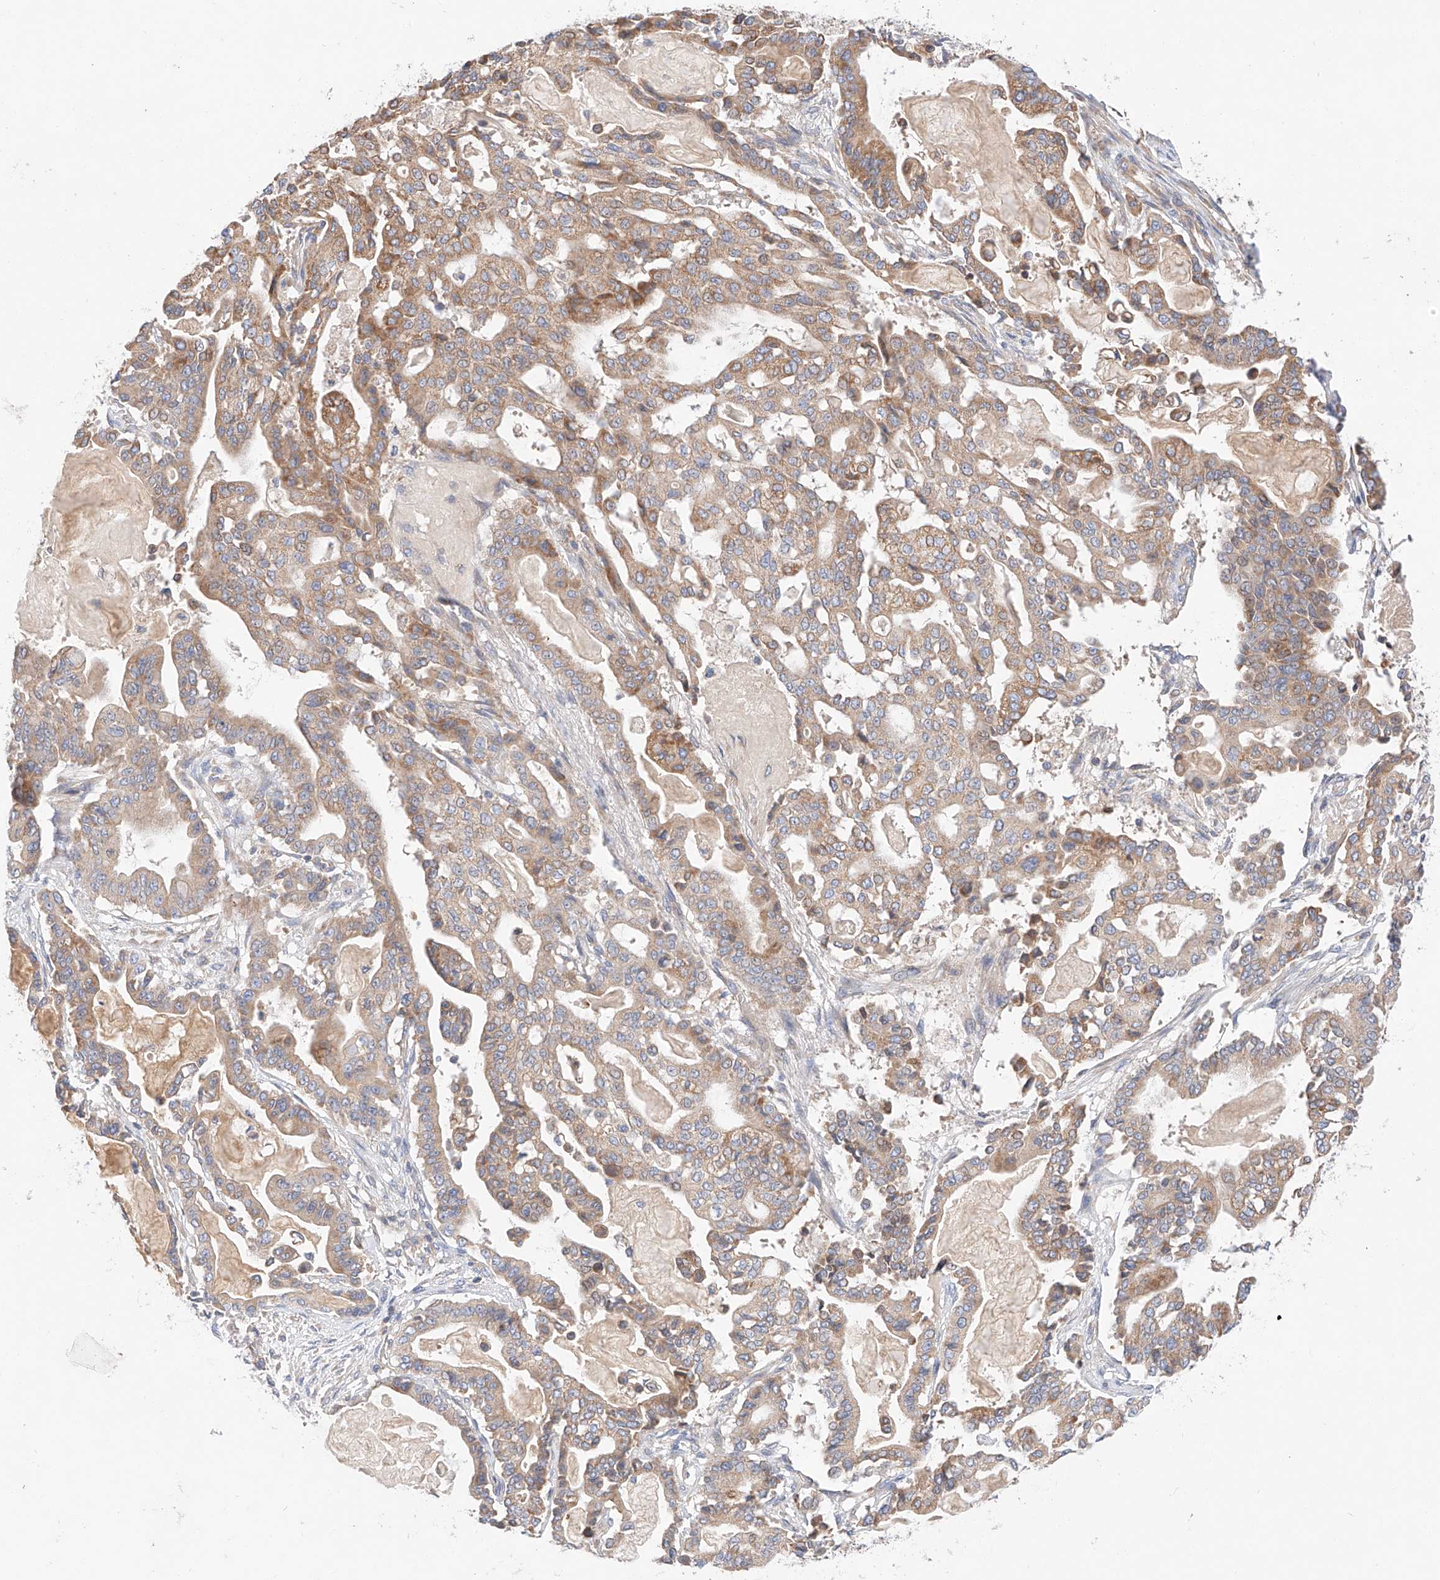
{"staining": {"intensity": "moderate", "quantity": ">75%", "location": "cytoplasmic/membranous"}, "tissue": "pancreatic cancer", "cell_type": "Tumor cells", "image_type": "cancer", "snomed": [{"axis": "morphology", "description": "Adenocarcinoma, NOS"}, {"axis": "topography", "description": "Pancreas"}], "caption": "Adenocarcinoma (pancreatic) tissue demonstrates moderate cytoplasmic/membranous positivity in about >75% of tumor cells, visualized by immunohistochemistry.", "gene": "C6orf118", "patient": {"sex": "male", "age": 63}}